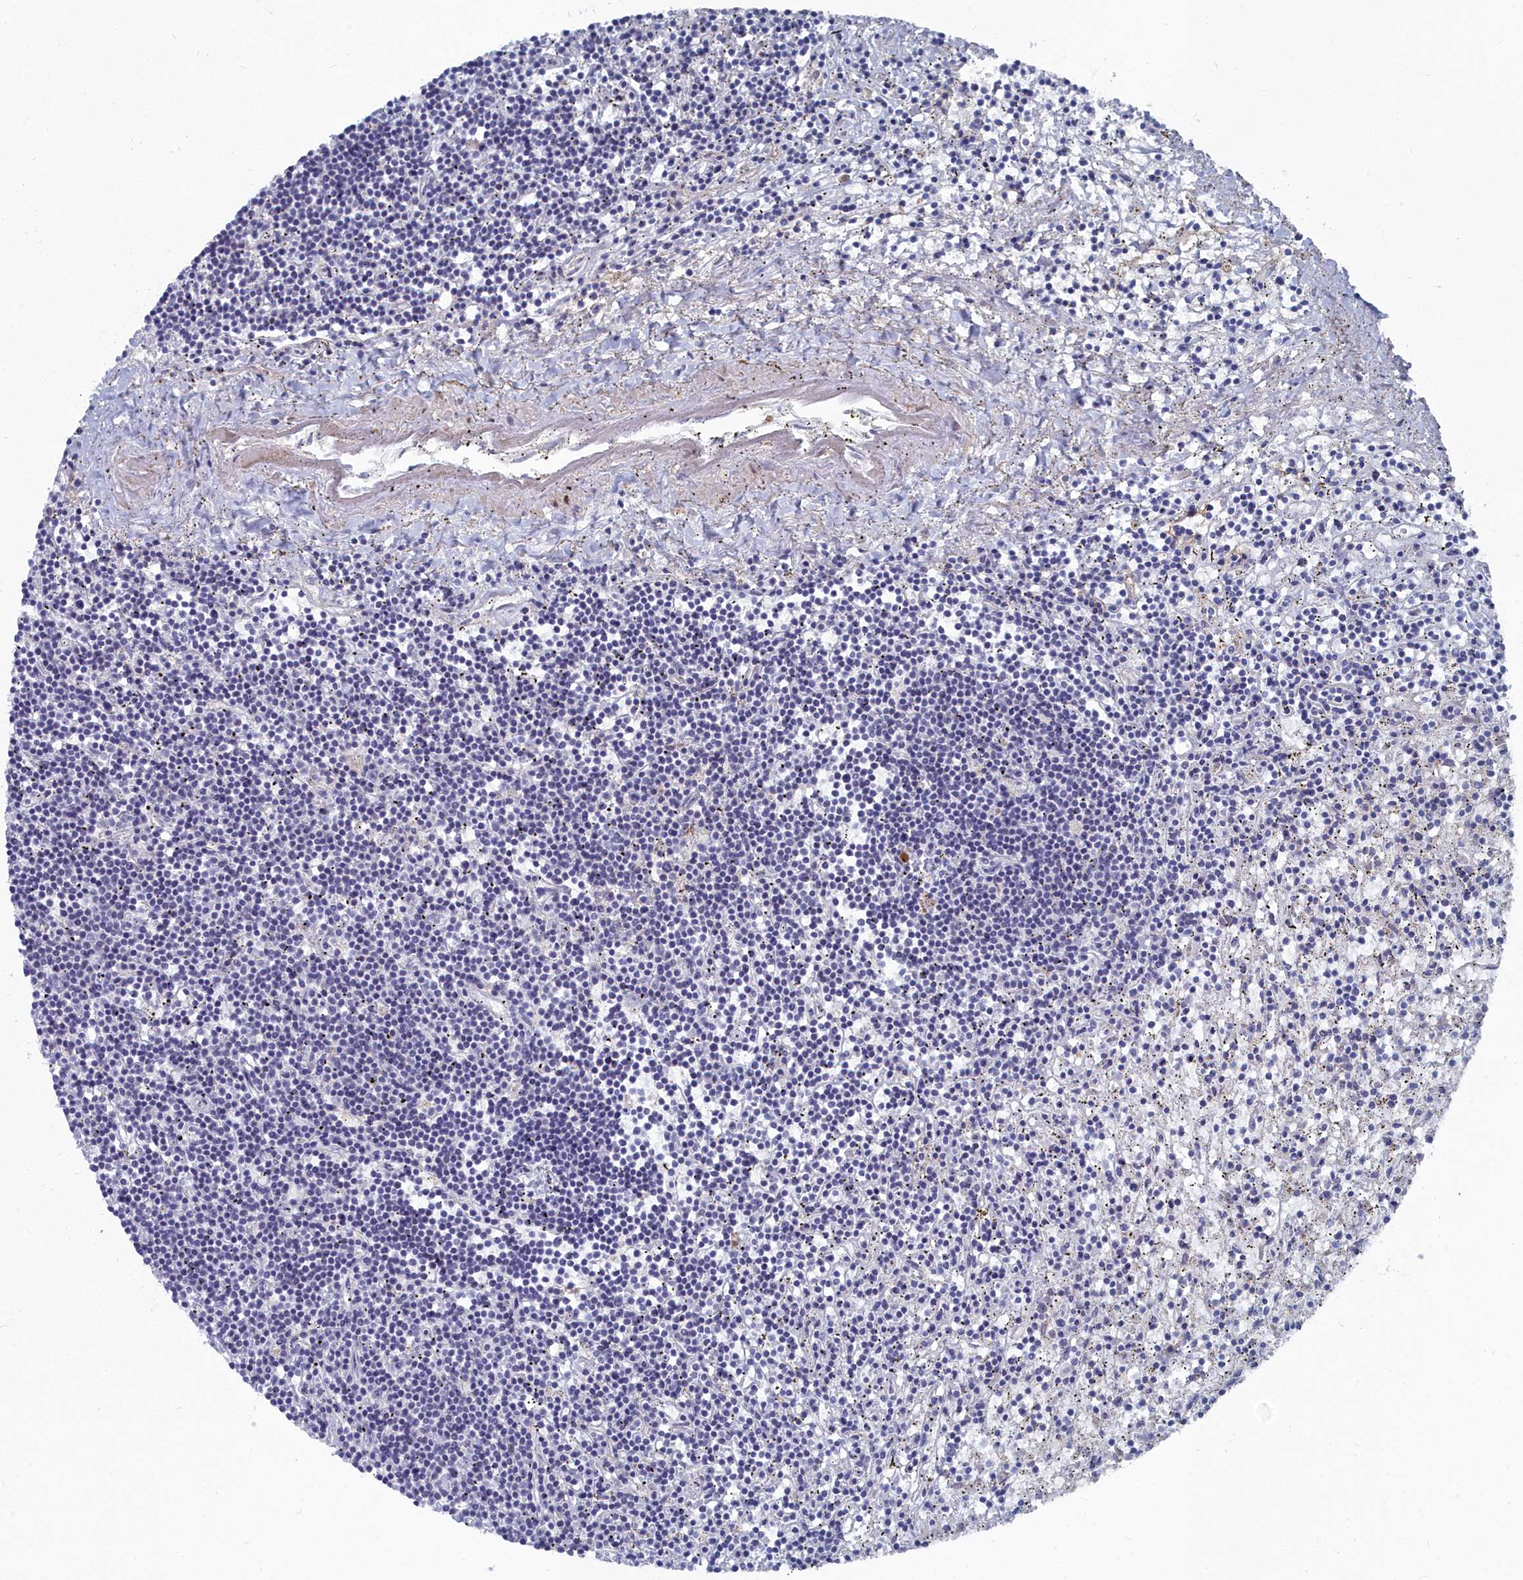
{"staining": {"intensity": "negative", "quantity": "none", "location": "none"}, "tissue": "lymphoma", "cell_type": "Tumor cells", "image_type": "cancer", "snomed": [{"axis": "morphology", "description": "Malignant lymphoma, non-Hodgkin's type, Low grade"}, {"axis": "topography", "description": "Spleen"}], "caption": "This is a micrograph of IHC staining of malignant lymphoma, non-Hodgkin's type (low-grade), which shows no positivity in tumor cells.", "gene": "SHISAL2A", "patient": {"sex": "male", "age": 76}}